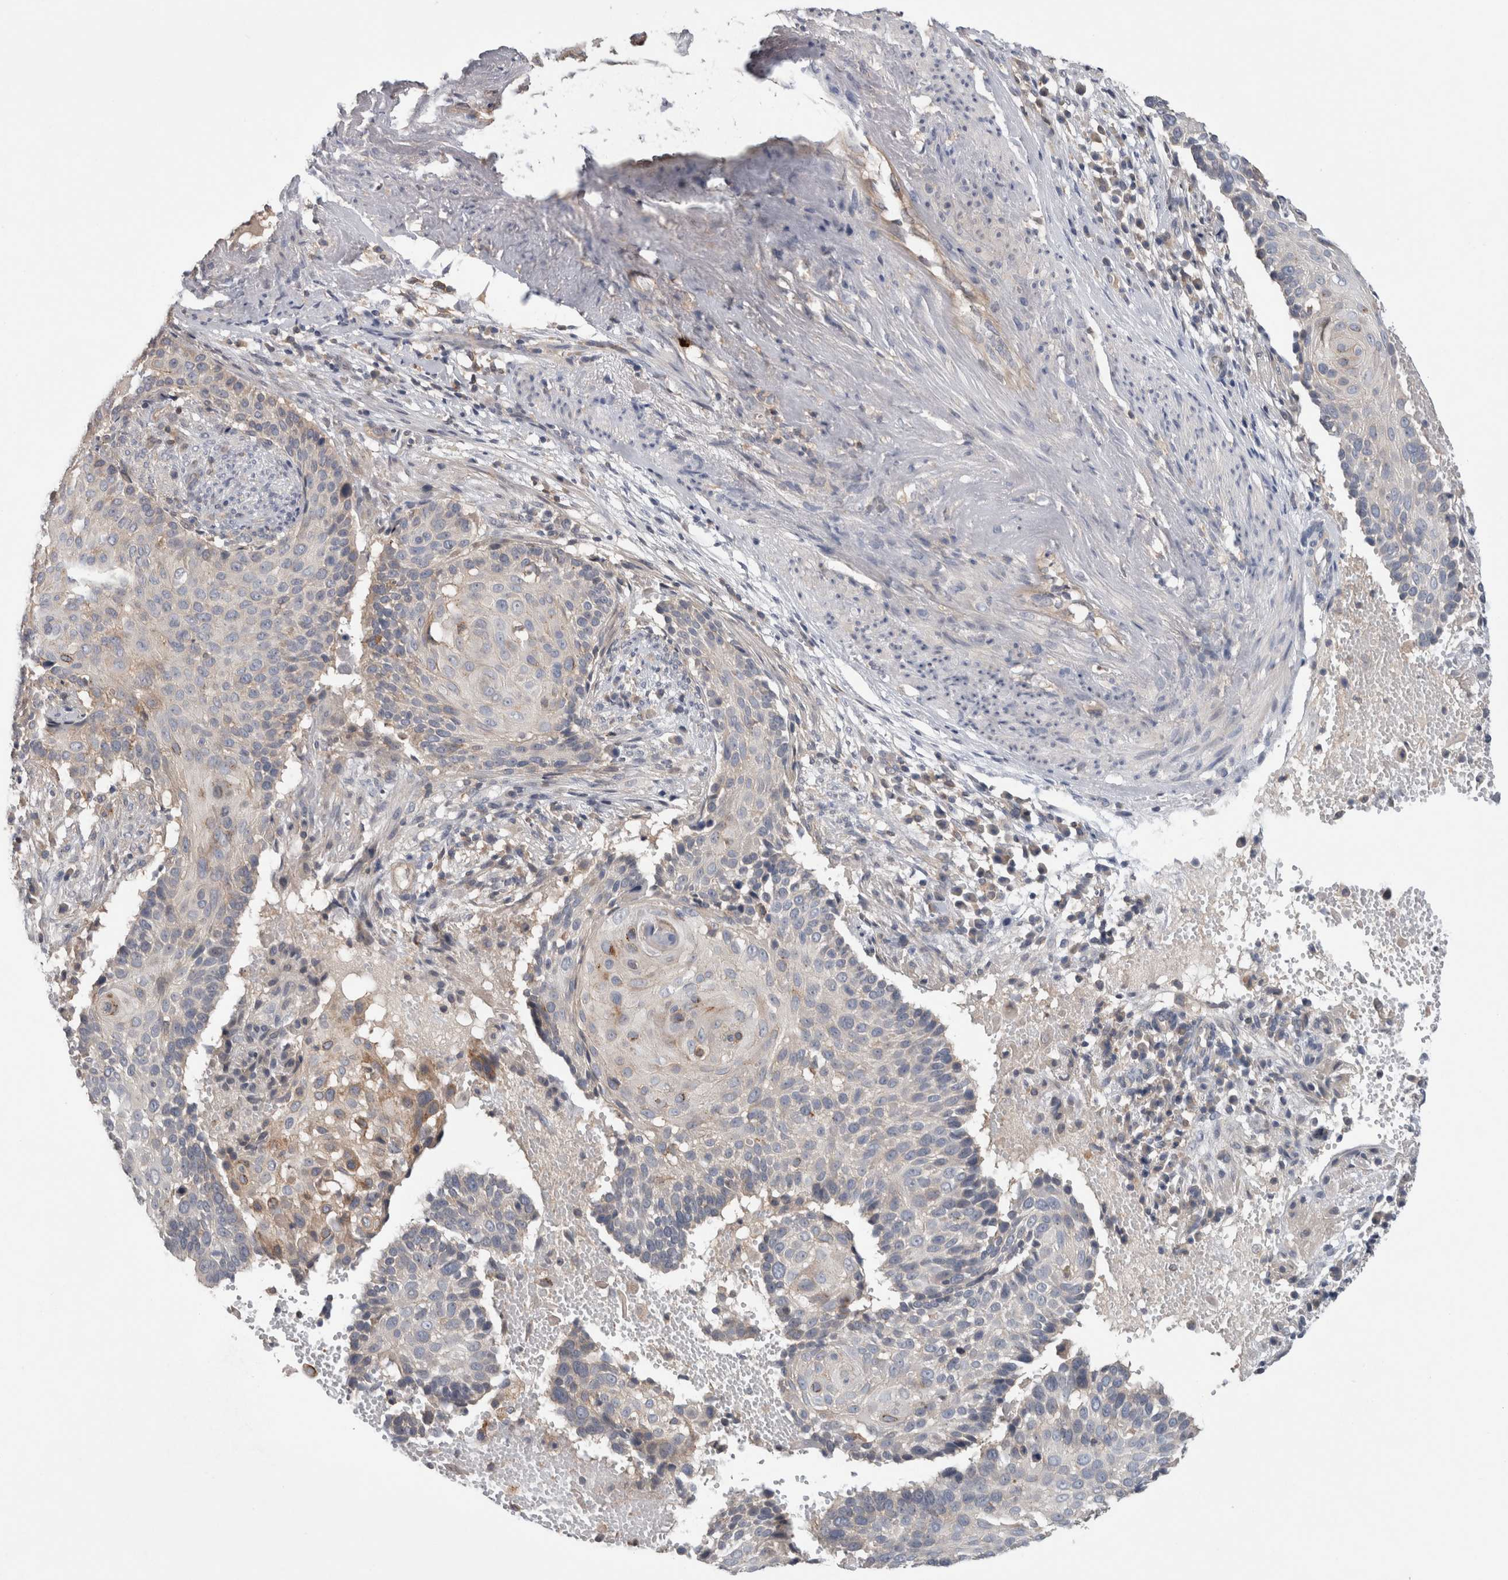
{"staining": {"intensity": "weak", "quantity": "<25%", "location": "cytoplasmic/membranous"}, "tissue": "cervical cancer", "cell_type": "Tumor cells", "image_type": "cancer", "snomed": [{"axis": "morphology", "description": "Squamous cell carcinoma, NOS"}, {"axis": "topography", "description": "Cervix"}], "caption": "Immunohistochemistry of cervical cancer (squamous cell carcinoma) exhibits no expression in tumor cells.", "gene": "TARBP1", "patient": {"sex": "female", "age": 74}}